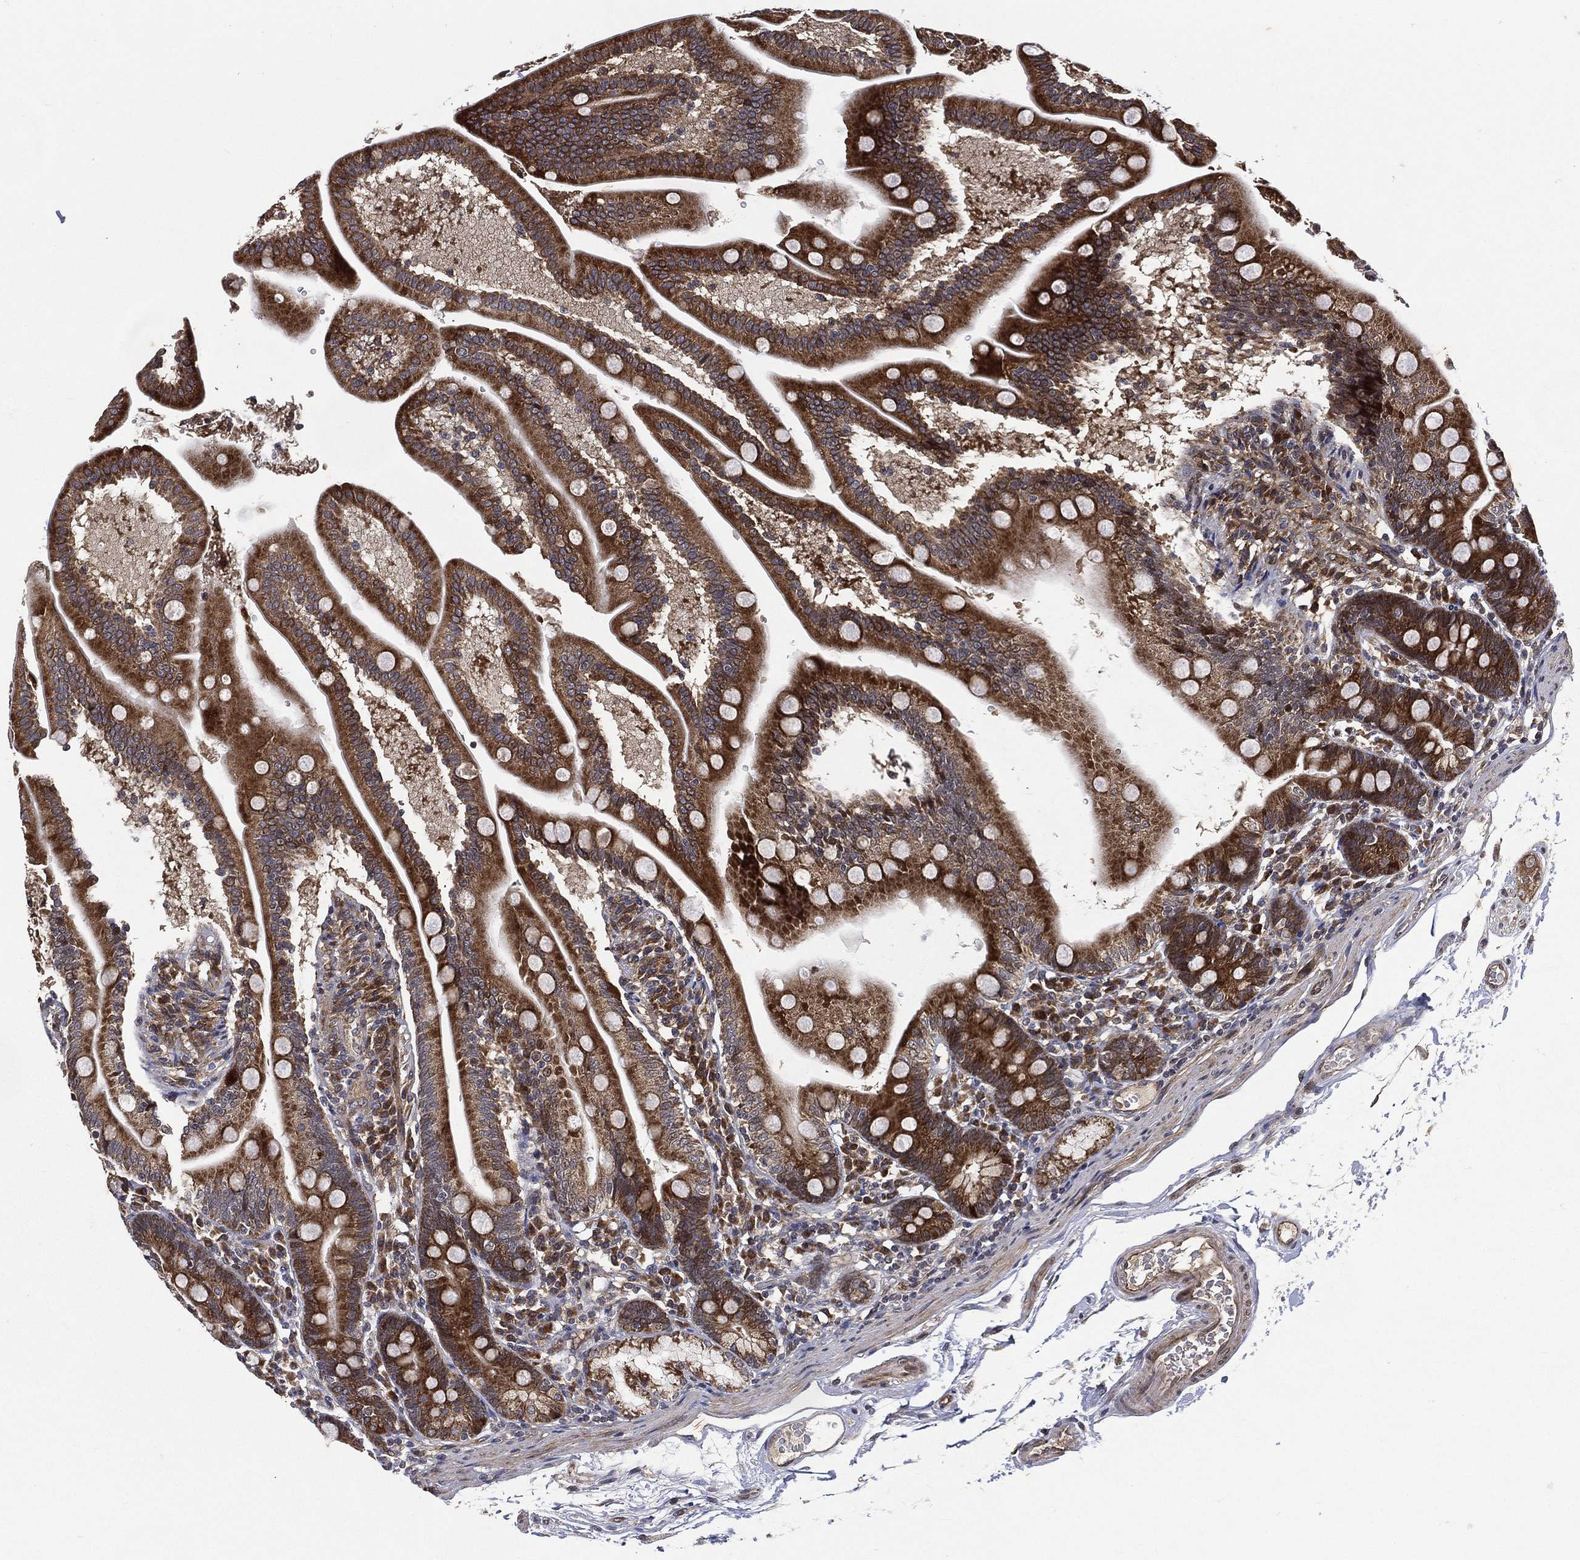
{"staining": {"intensity": "strong", "quantity": ">75%", "location": "cytoplasmic/membranous"}, "tissue": "duodenum", "cell_type": "Glandular cells", "image_type": "normal", "snomed": [{"axis": "morphology", "description": "Normal tissue, NOS"}, {"axis": "topography", "description": "Duodenum"}], "caption": "Immunohistochemistry (DAB) staining of benign human duodenum exhibits strong cytoplasmic/membranous protein positivity in about >75% of glandular cells.", "gene": "RAB11FIP4", "patient": {"sex": "female", "age": 67}}